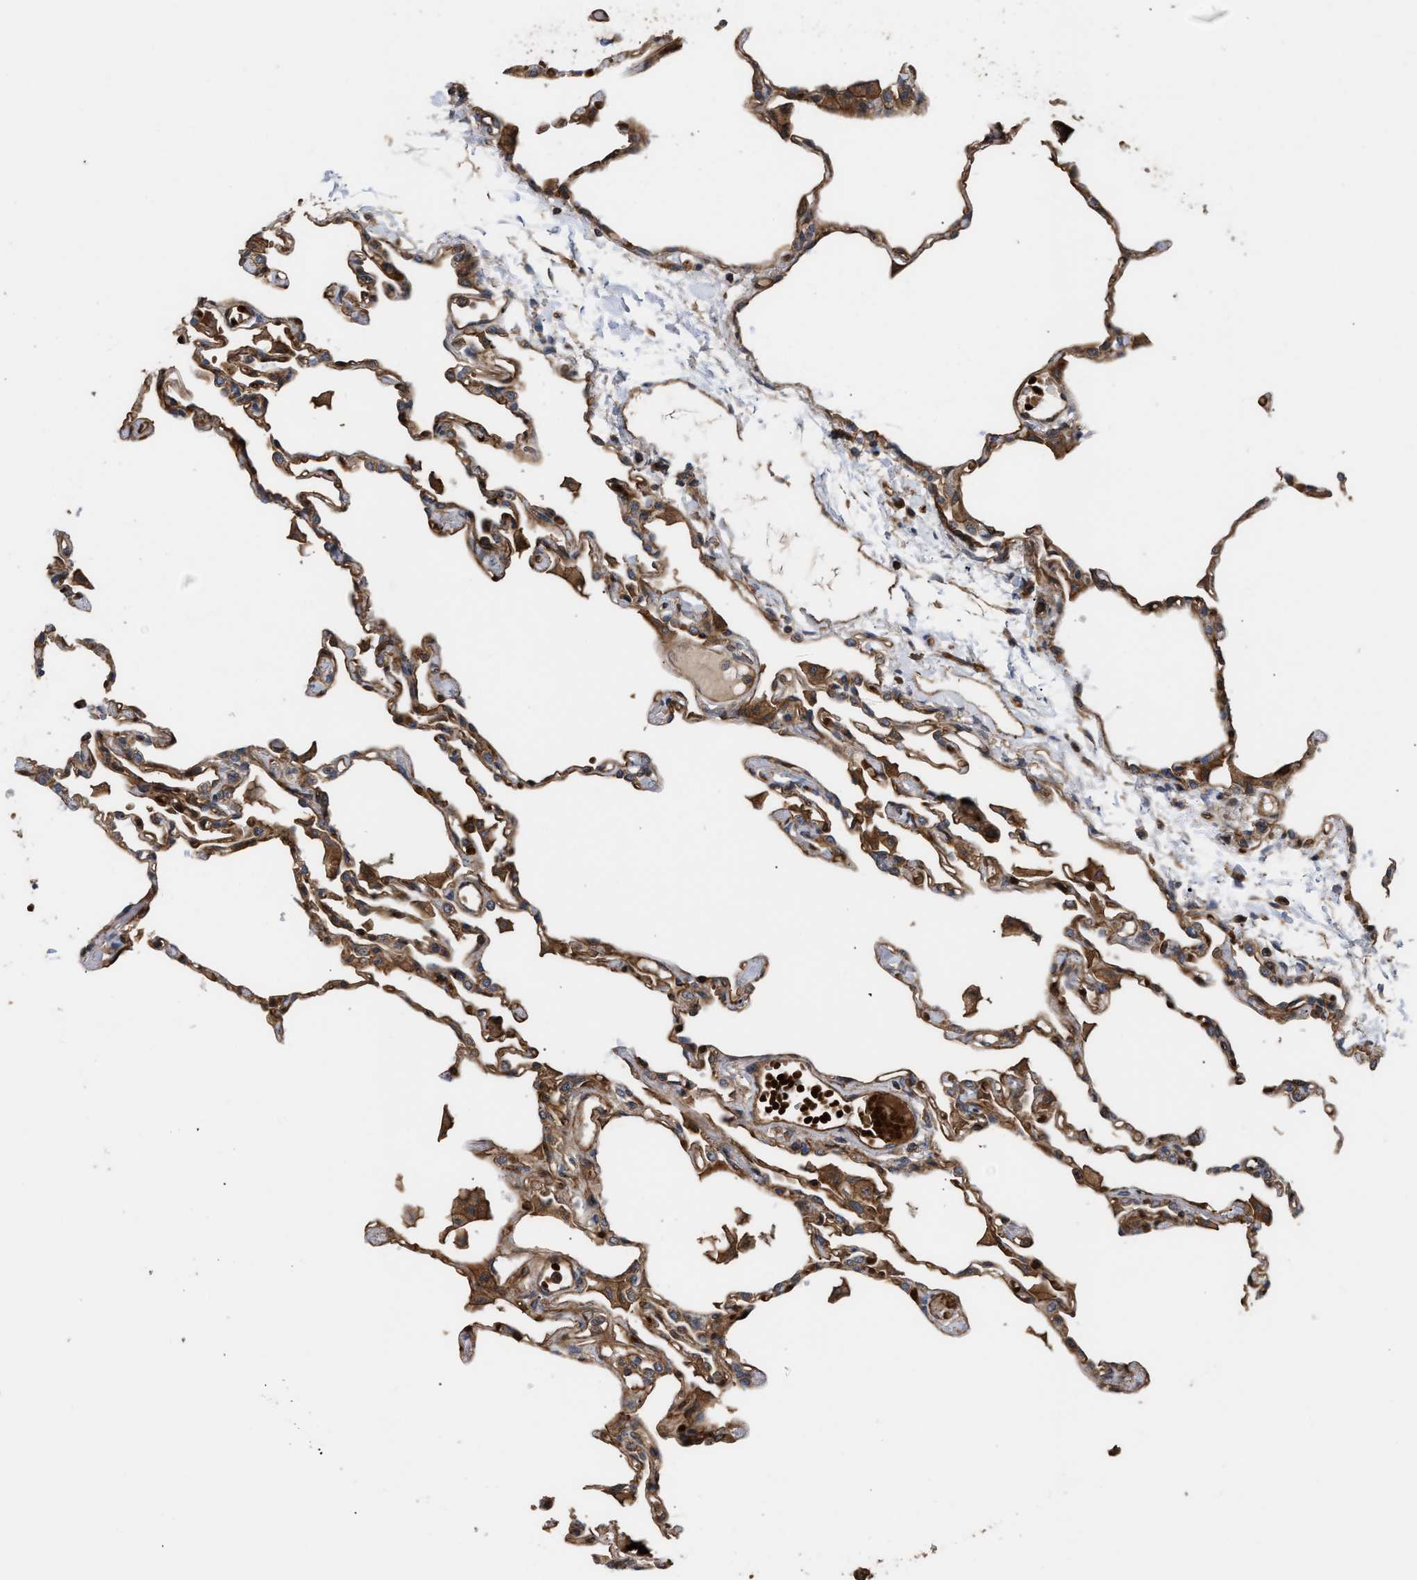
{"staining": {"intensity": "strong", "quantity": "25%-75%", "location": "cytoplasmic/membranous"}, "tissue": "lung", "cell_type": "Alveolar cells", "image_type": "normal", "snomed": [{"axis": "morphology", "description": "Normal tissue, NOS"}, {"axis": "topography", "description": "Lung"}], "caption": "Alveolar cells exhibit high levels of strong cytoplasmic/membranous expression in about 25%-75% of cells in normal lung.", "gene": "STAU1", "patient": {"sex": "female", "age": 49}}